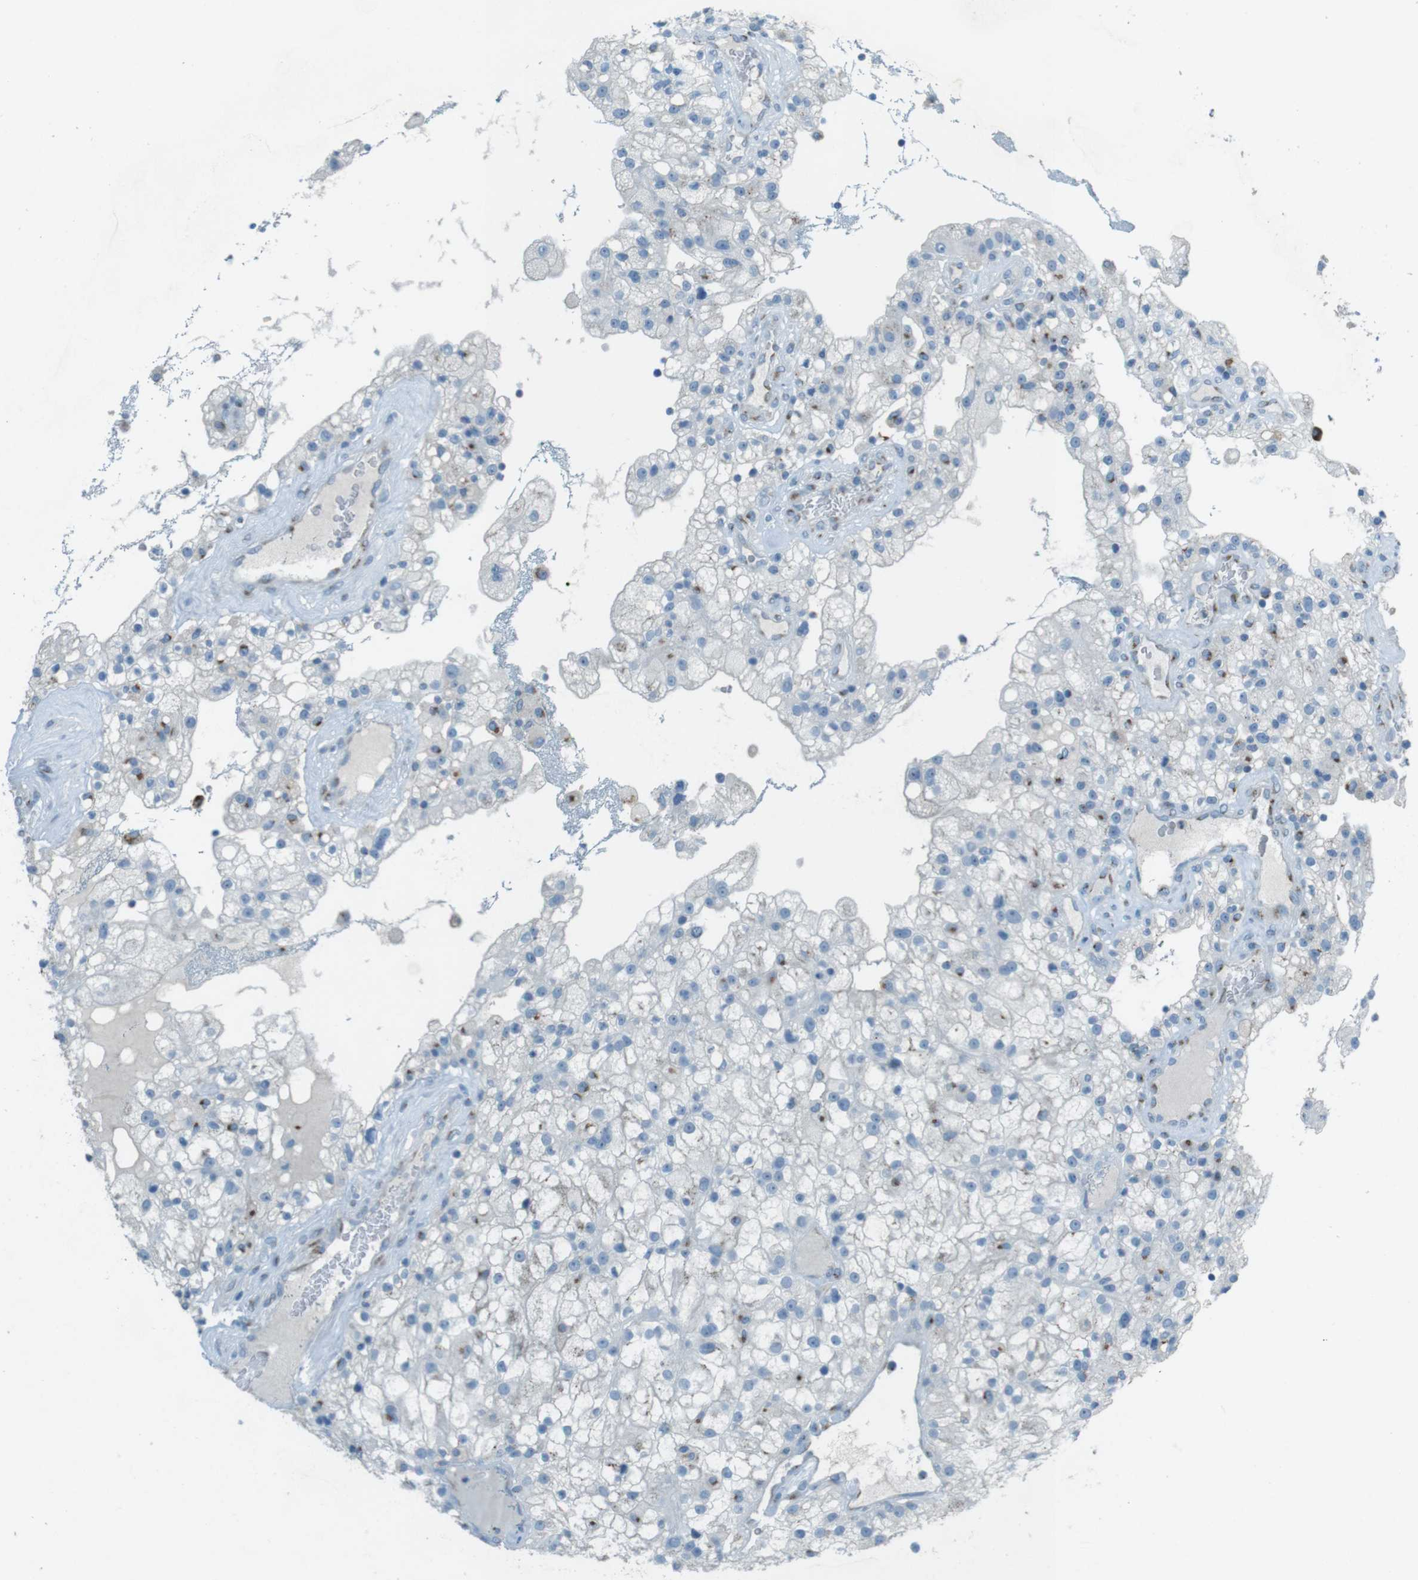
{"staining": {"intensity": "weak", "quantity": "<25%", "location": "cytoplasmic/membranous"}, "tissue": "renal cancer", "cell_type": "Tumor cells", "image_type": "cancer", "snomed": [{"axis": "morphology", "description": "Adenocarcinoma, NOS"}, {"axis": "topography", "description": "Kidney"}], "caption": "Protein analysis of renal adenocarcinoma displays no significant positivity in tumor cells.", "gene": "TXNDC15", "patient": {"sex": "female", "age": 52}}